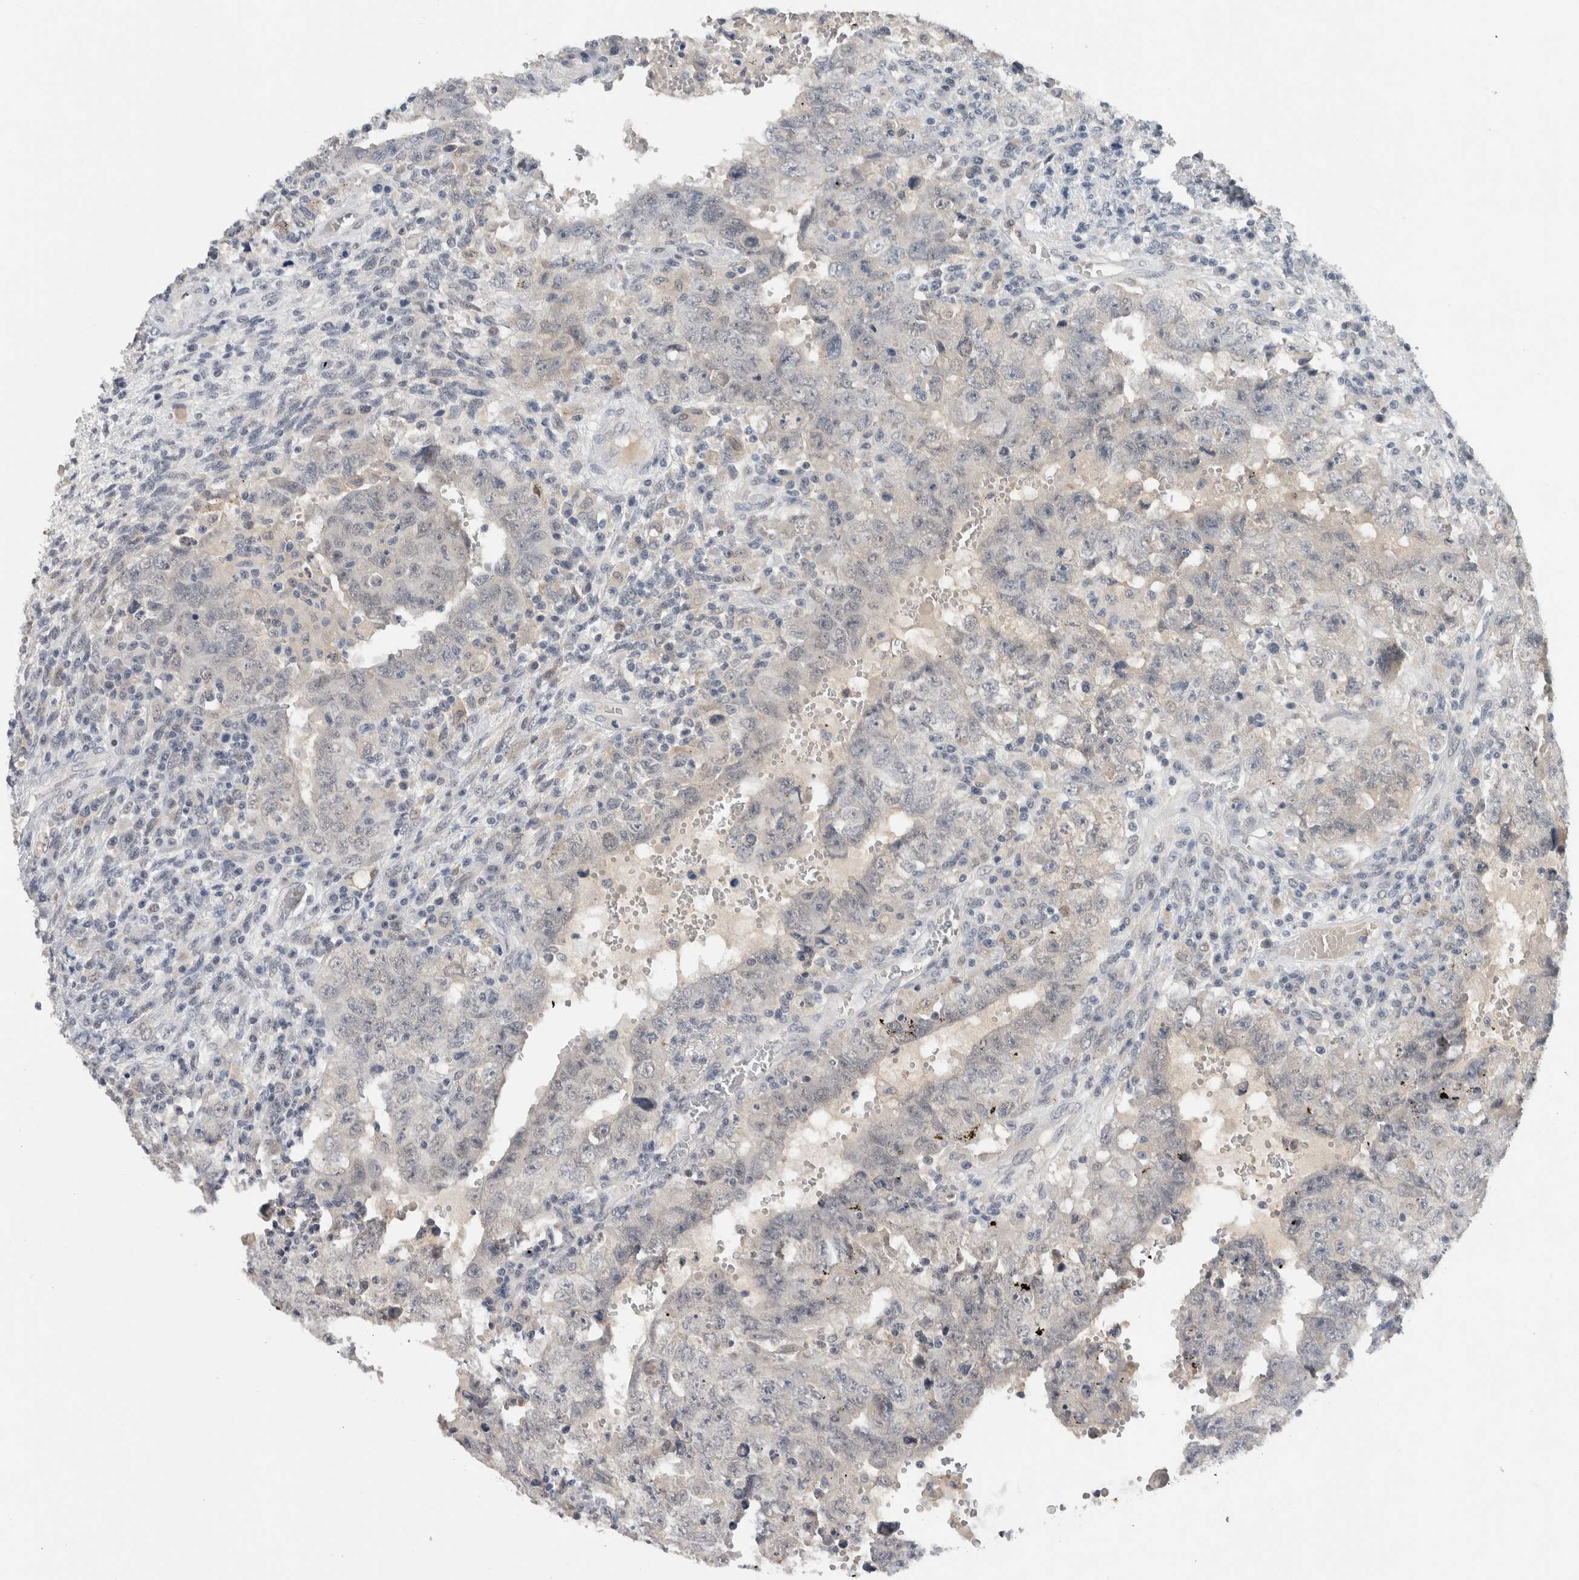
{"staining": {"intensity": "negative", "quantity": "none", "location": "none"}, "tissue": "testis cancer", "cell_type": "Tumor cells", "image_type": "cancer", "snomed": [{"axis": "morphology", "description": "Carcinoma, Embryonal, NOS"}, {"axis": "topography", "description": "Testis"}], "caption": "Testis cancer (embryonal carcinoma) stained for a protein using immunohistochemistry (IHC) shows no expression tumor cells.", "gene": "PRXL2A", "patient": {"sex": "male", "age": 26}}